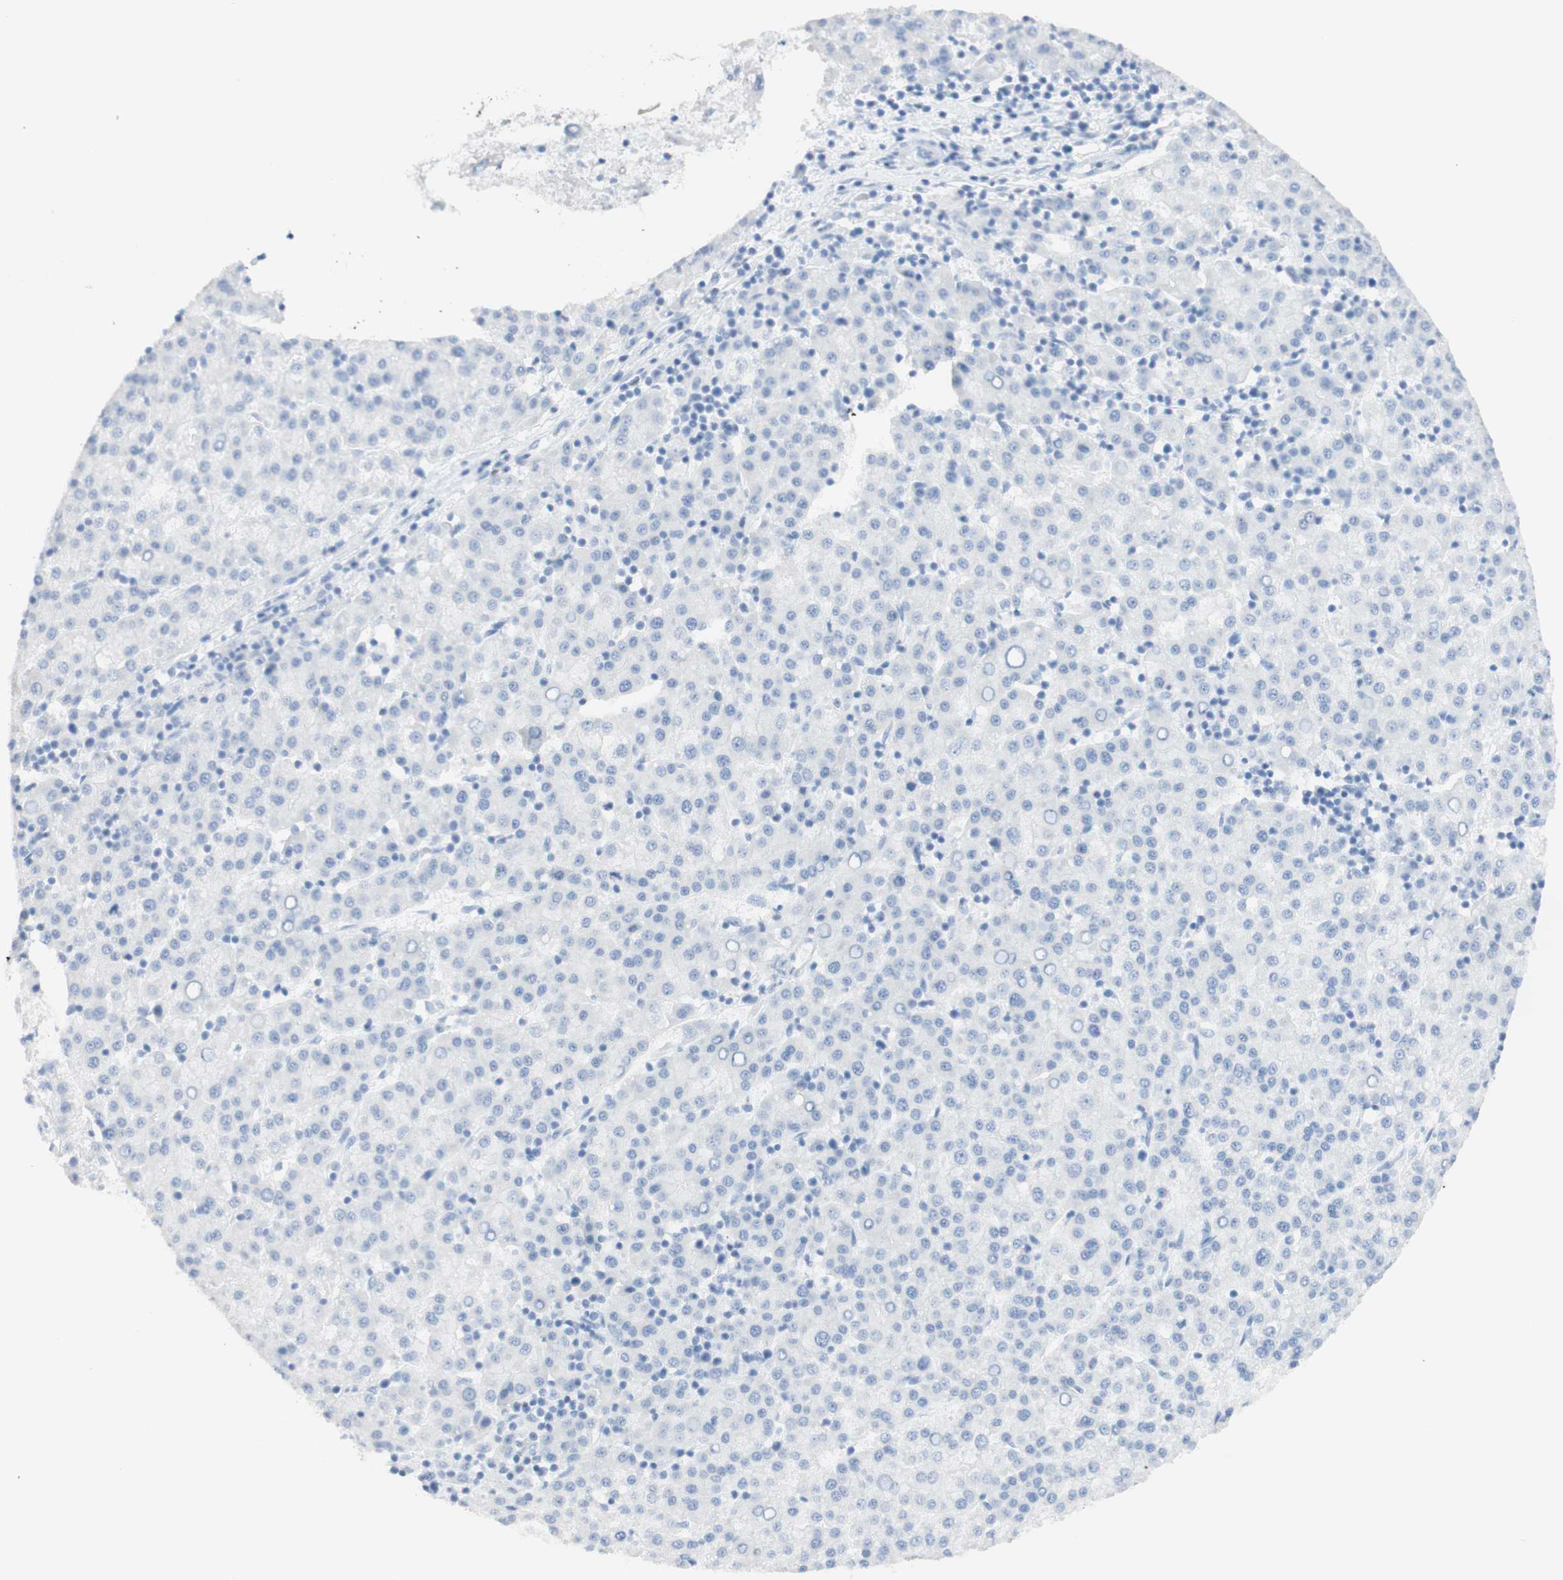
{"staining": {"intensity": "negative", "quantity": "none", "location": "none"}, "tissue": "liver cancer", "cell_type": "Tumor cells", "image_type": "cancer", "snomed": [{"axis": "morphology", "description": "Carcinoma, Hepatocellular, NOS"}, {"axis": "topography", "description": "Liver"}], "caption": "The photomicrograph exhibits no staining of tumor cells in liver cancer.", "gene": "TPO", "patient": {"sex": "female", "age": 58}}